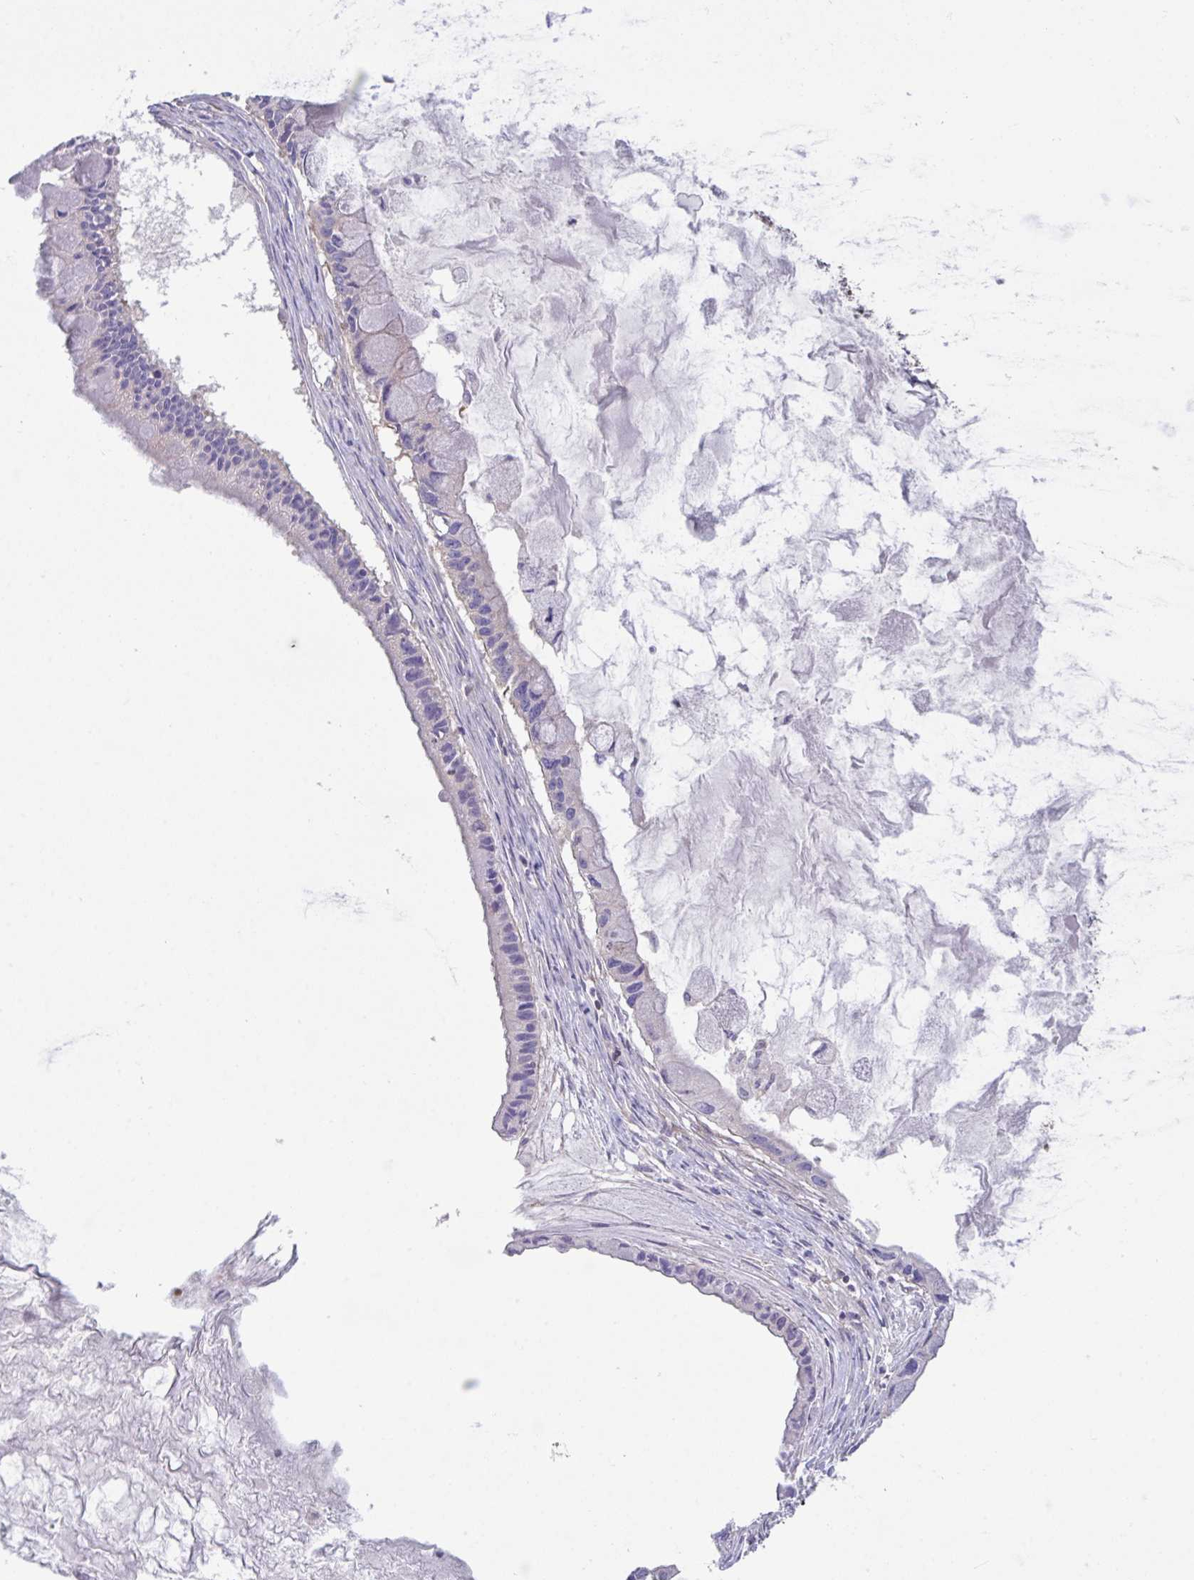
{"staining": {"intensity": "negative", "quantity": "none", "location": "none"}, "tissue": "ovarian cancer", "cell_type": "Tumor cells", "image_type": "cancer", "snomed": [{"axis": "morphology", "description": "Cystadenocarcinoma, mucinous, NOS"}, {"axis": "topography", "description": "Ovary"}], "caption": "A histopathology image of human ovarian mucinous cystadenocarcinoma is negative for staining in tumor cells.", "gene": "YARS2", "patient": {"sex": "female", "age": 63}}